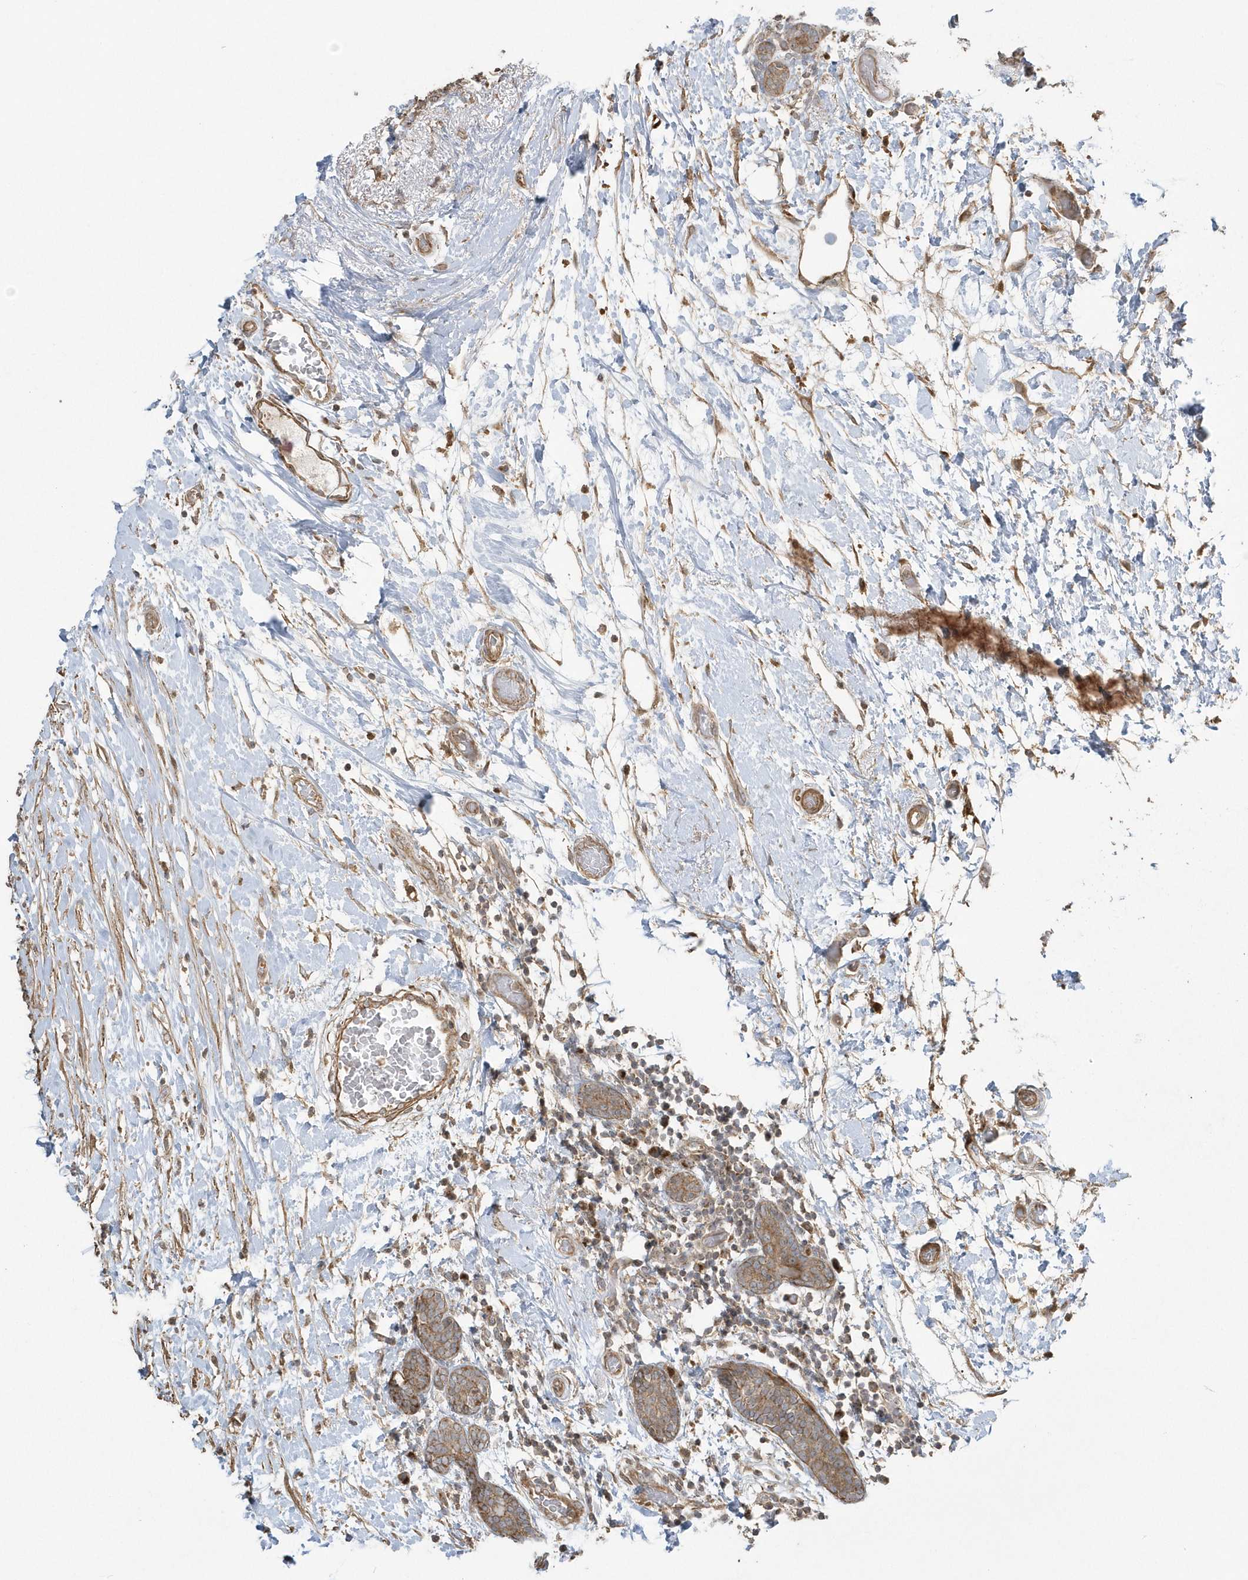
{"staining": {"intensity": "moderate", "quantity": ">75%", "location": "cytoplasmic/membranous"}, "tissue": "breast cancer", "cell_type": "Tumor cells", "image_type": "cancer", "snomed": [{"axis": "morphology", "description": "Duct carcinoma"}, {"axis": "topography", "description": "Breast"}], "caption": "Immunohistochemistry photomicrograph of neoplastic tissue: human intraductal carcinoma (breast) stained using immunohistochemistry (IHC) exhibits medium levels of moderate protein expression localized specifically in the cytoplasmic/membranous of tumor cells, appearing as a cytoplasmic/membranous brown color.", "gene": "ARMC8", "patient": {"sex": "female", "age": 62}}